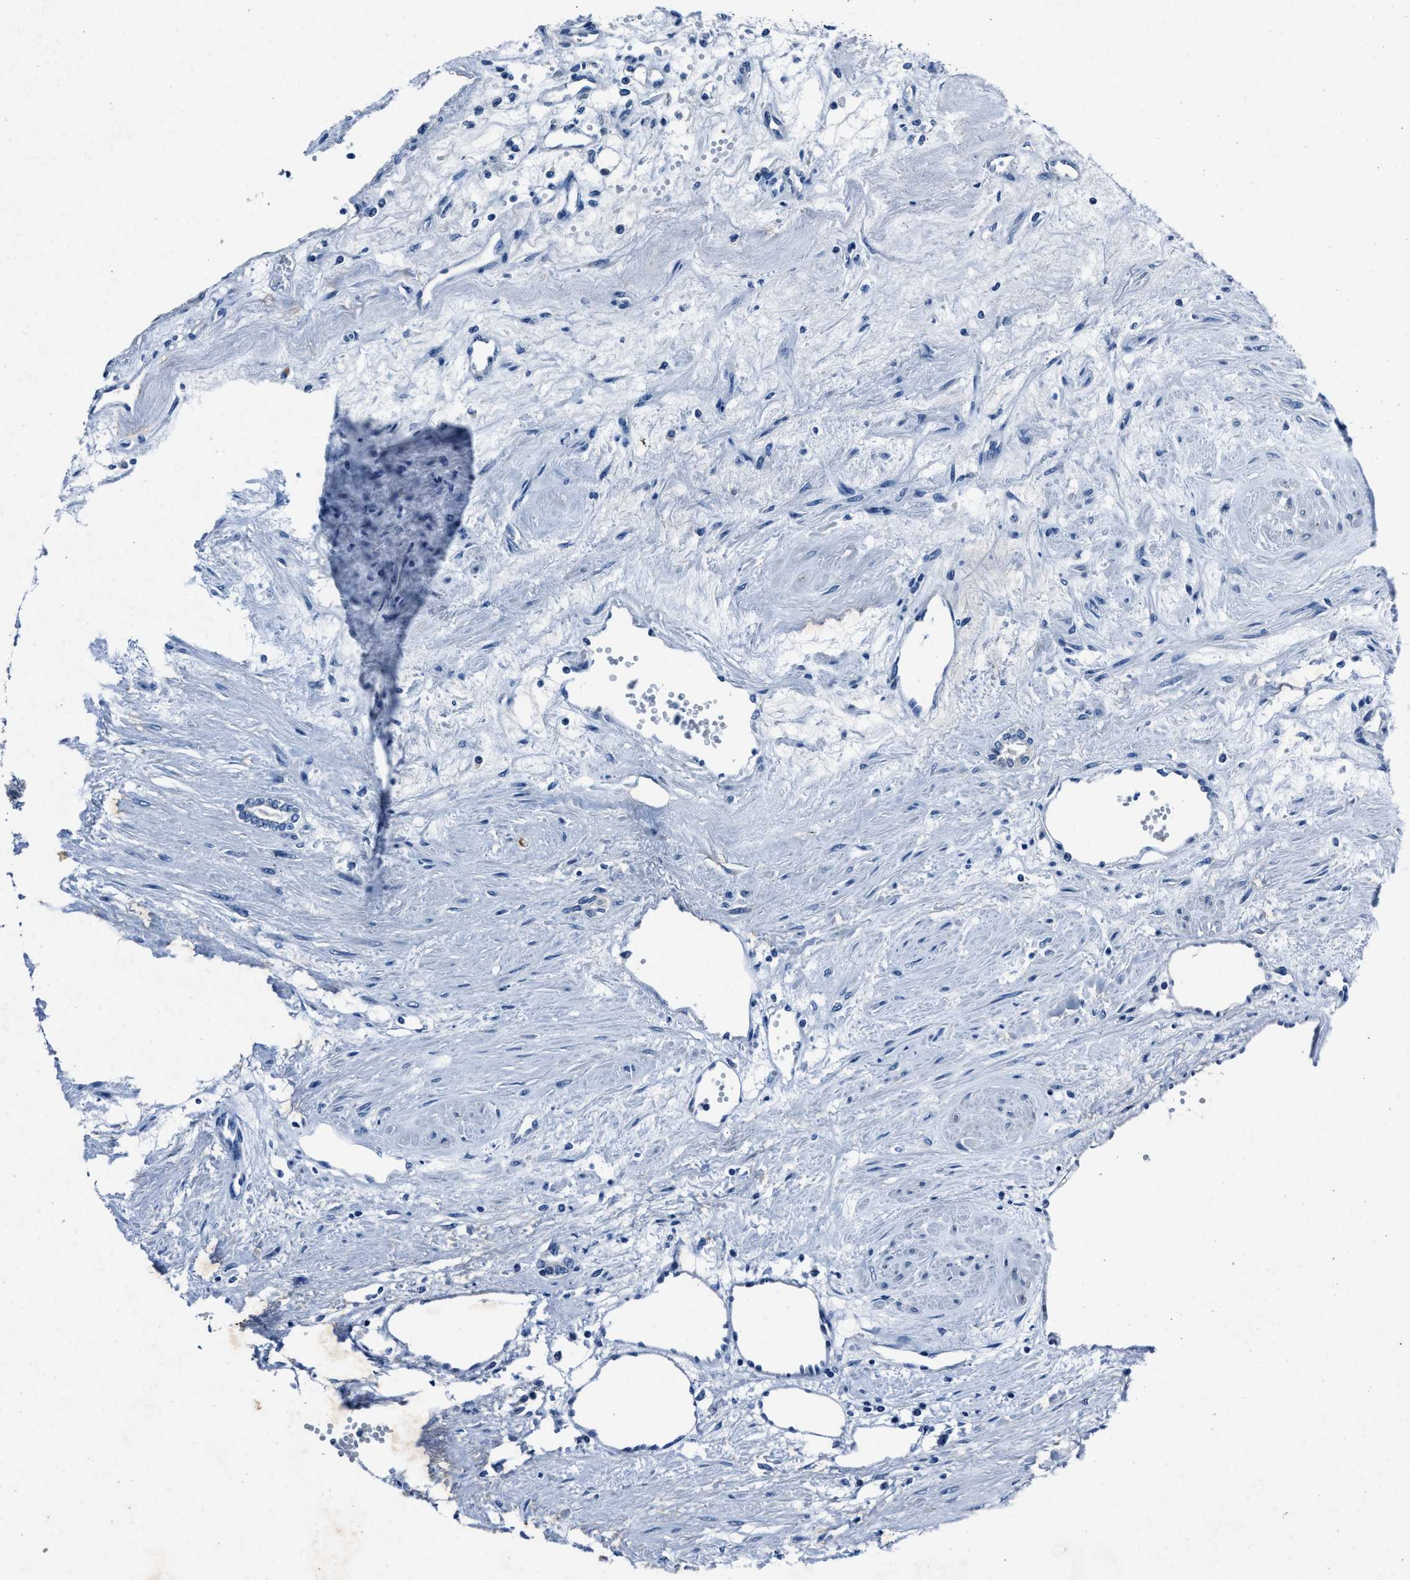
{"staining": {"intensity": "negative", "quantity": "none", "location": "none"}, "tissue": "renal cancer", "cell_type": "Tumor cells", "image_type": "cancer", "snomed": [{"axis": "morphology", "description": "Adenocarcinoma, NOS"}, {"axis": "topography", "description": "Kidney"}], "caption": "This is an immunohistochemistry (IHC) photomicrograph of renal cancer. There is no staining in tumor cells.", "gene": "NACAD", "patient": {"sex": "male", "age": 59}}